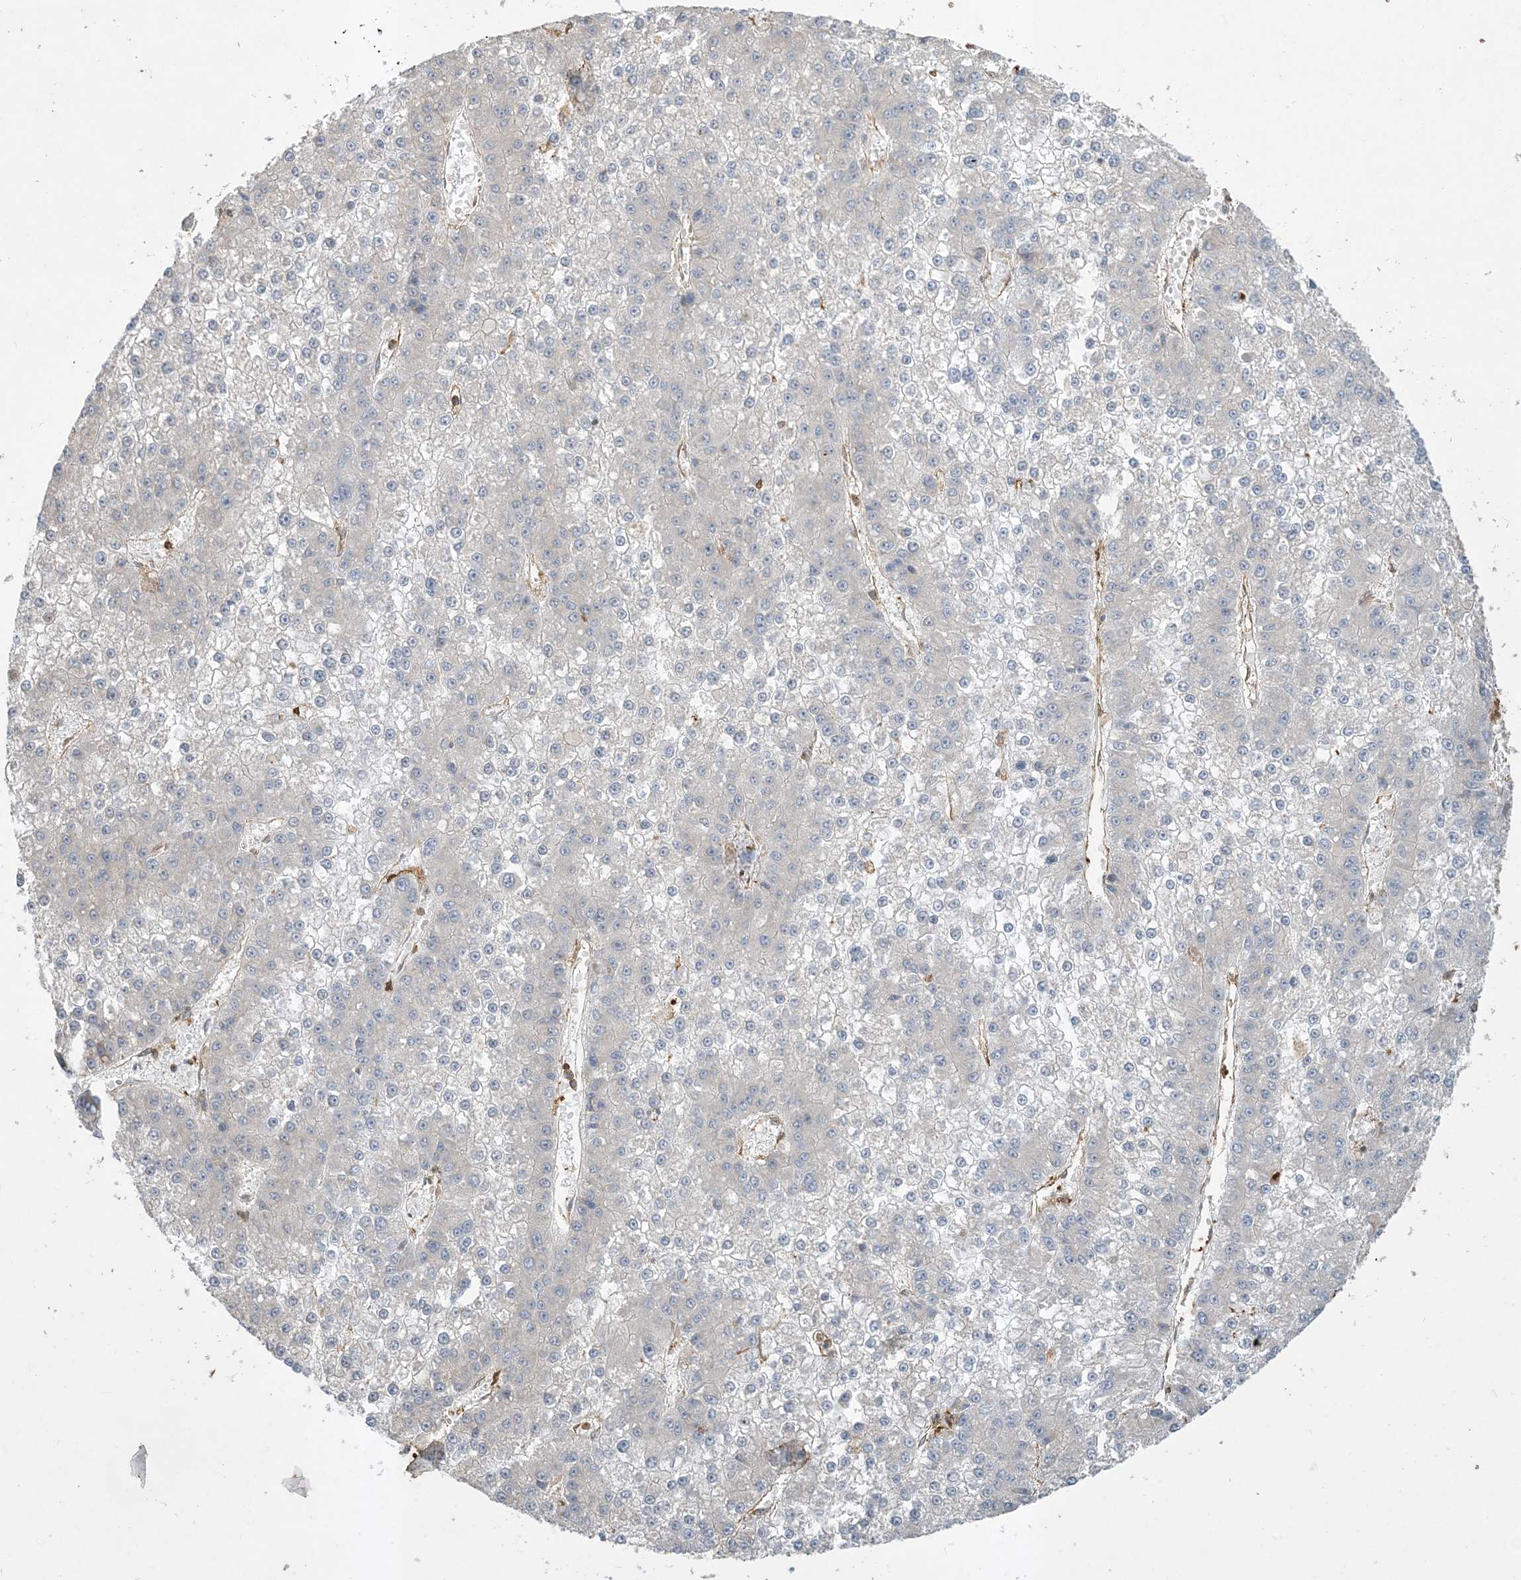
{"staining": {"intensity": "negative", "quantity": "none", "location": "none"}, "tissue": "liver cancer", "cell_type": "Tumor cells", "image_type": "cancer", "snomed": [{"axis": "morphology", "description": "Carcinoma, Hepatocellular, NOS"}, {"axis": "topography", "description": "Liver"}], "caption": "Immunohistochemistry (IHC) of liver cancer (hepatocellular carcinoma) reveals no expression in tumor cells.", "gene": "TMSB4X", "patient": {"sex": "female", "age": 73}}